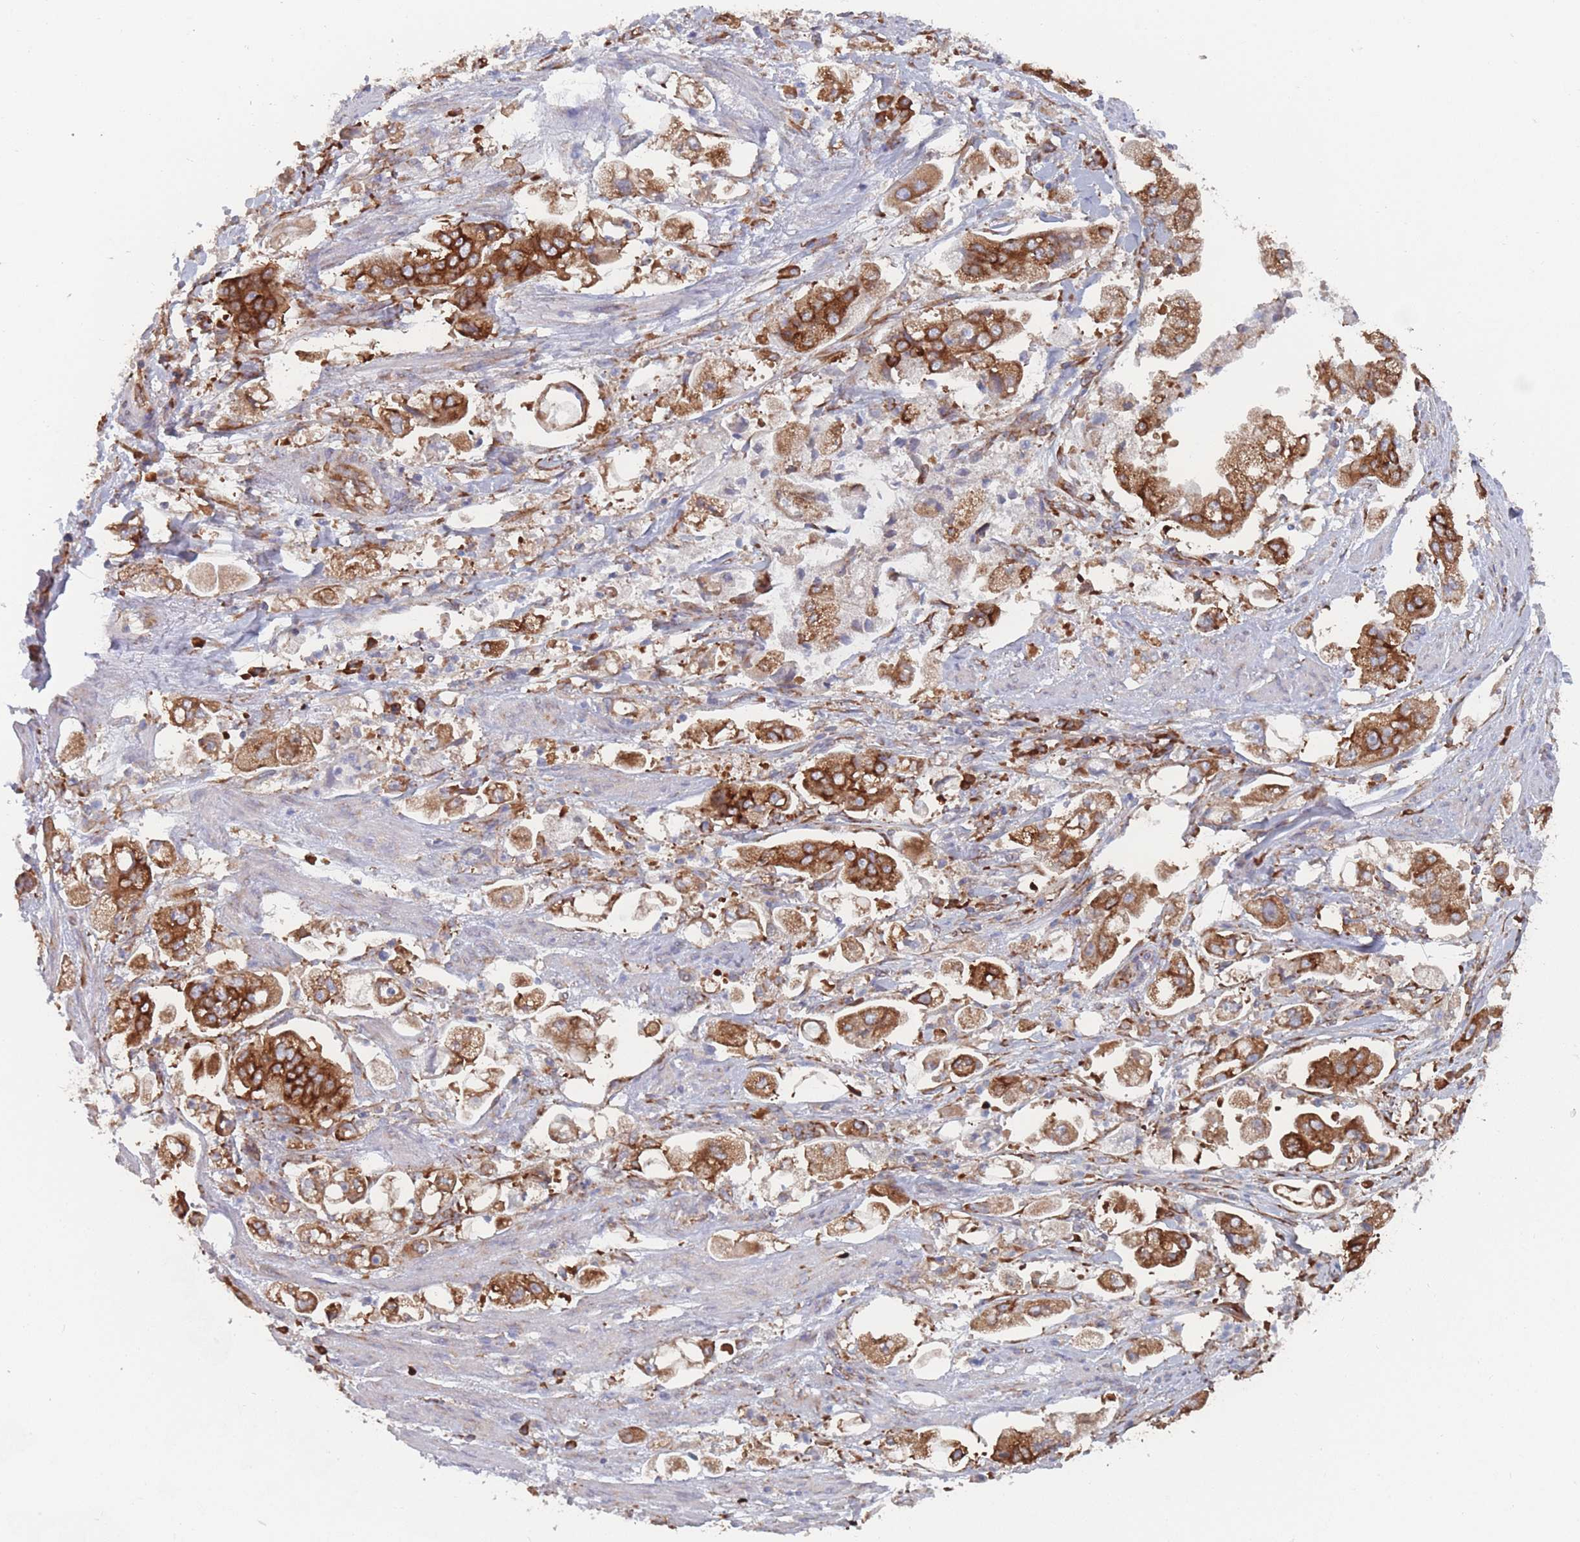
{"staining": {"intensity": "strong", "quantity": ">75%", "location": "cytoplasmic/membranous"}, "tissue": "stomach cancer", "cell_type": "Tumor cells", "image_type": "cancer", "snomed": [{"axis": "morphology", "description": "Adenocarcinoma, NOS"}, {"axis": "topography", "description": "Stomach"}], "caption": "Approximately >75% of tumor cells in human stomach cancer (adenocarcinoma) show strong cytoplasmic/membranous protein positivity as visualized by brown immunohistochemical staining.", "gene": "EEF1B2", "patient": {"sex": "male", "age": 62}}